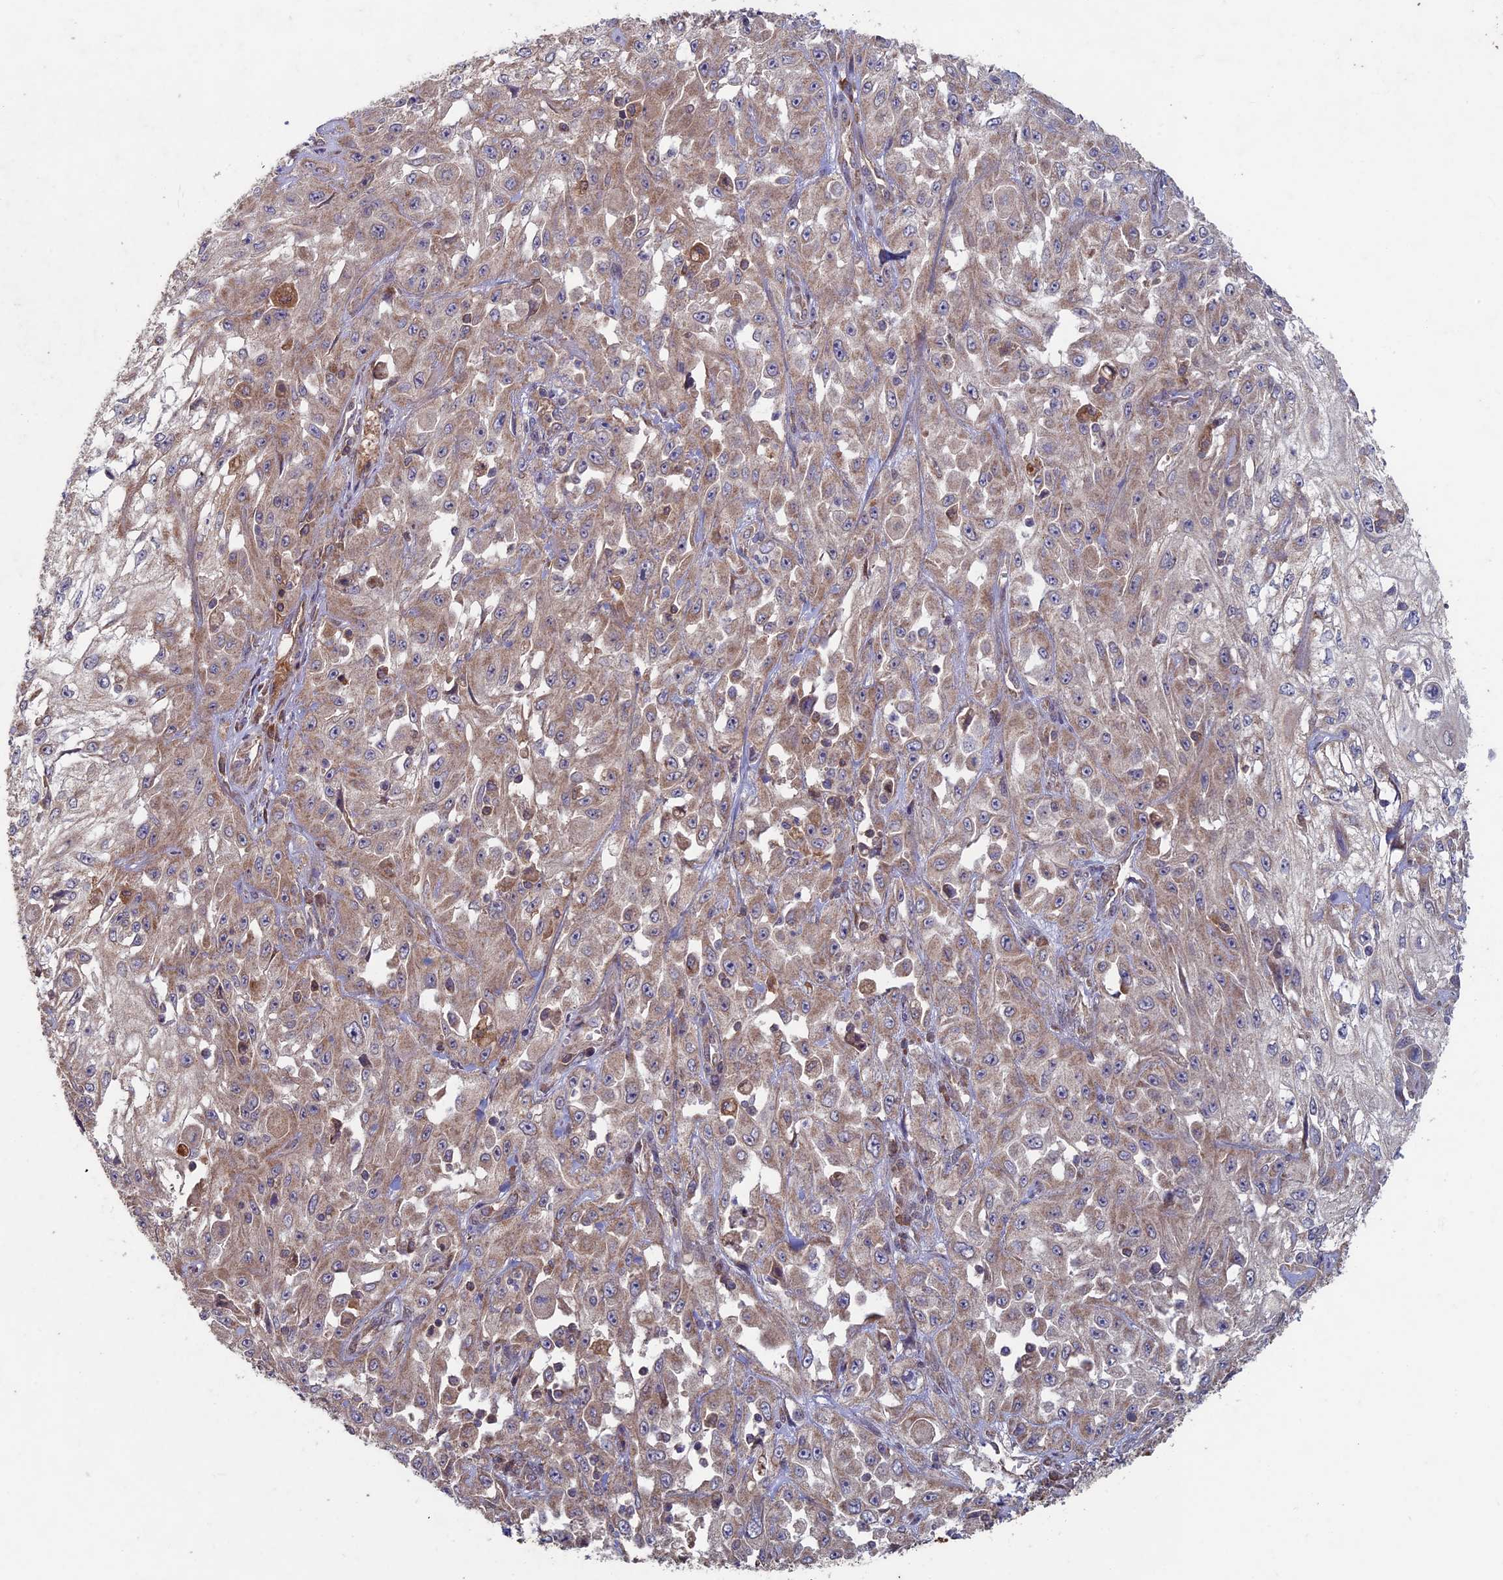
{"staining": {"intensity": "weak", "quantity": ">75%", "location": "cytoplasmic/membranous"}, "tissue": "skin cancer", "cell_type": "Tumor cells", "image_type": "cancer", "snomed": [{"axis": "morphology", "description": "Squamous cell carcinoma, NOS"}, {"axis": "morphology", "description": "Squamous cell carcinoma, metastatic, NOS"}, {"axis": "topography", "description": "Skin"}, {"axis": "topography", "description": "Lymph node"}], "caption": "A brown stain shows weak cytoplasmic/membranous staining of a protein in skin metastatic squamous cell carcinoma tumor cells.", "gene": "RCCD1", "patient": {"sex": "male", "age": 75}}